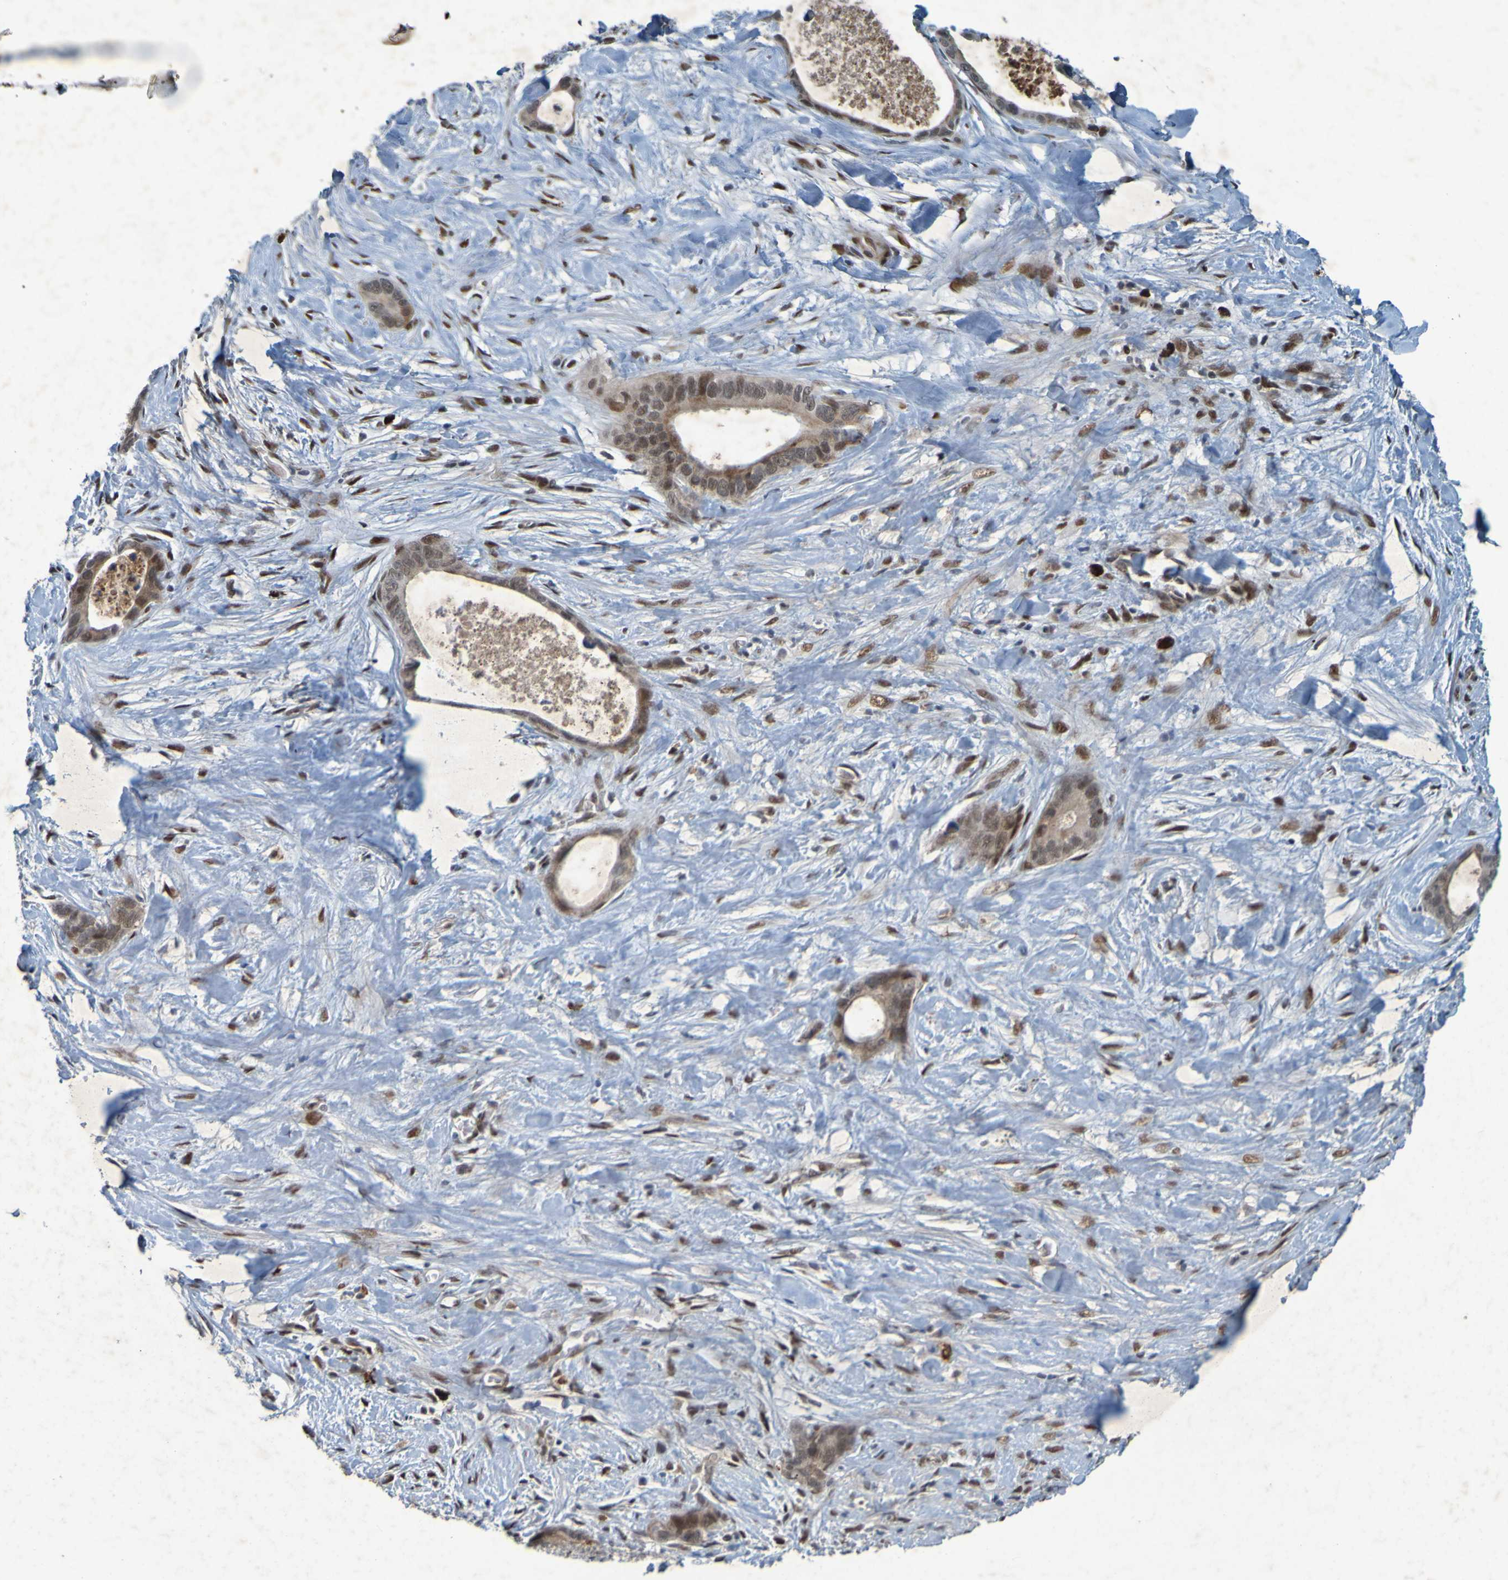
{"staining": {"intensity": "moderate", "quantity": ">75%", "location": "cytoplasmic/membranous,nuclear"}, "tissue": "liver cancer", "cell_type": "Tumor cells", "image_type": "cancer", "snomed": [{"axis": "morphology", "description": "Cholangiocarcinoma"}, {"axis": "topography", "description": "Liver"}], "caption": "A histopathology image showing moderate cytoplasmic/membranous and nuclear staining in about >75% of tumor cells in liver cancer (cholangiocarcinoma), as visualized by brown immunohistochemical staining.", "gene": "MCPH1", "patient": {"sex": "female", "age": 55}}